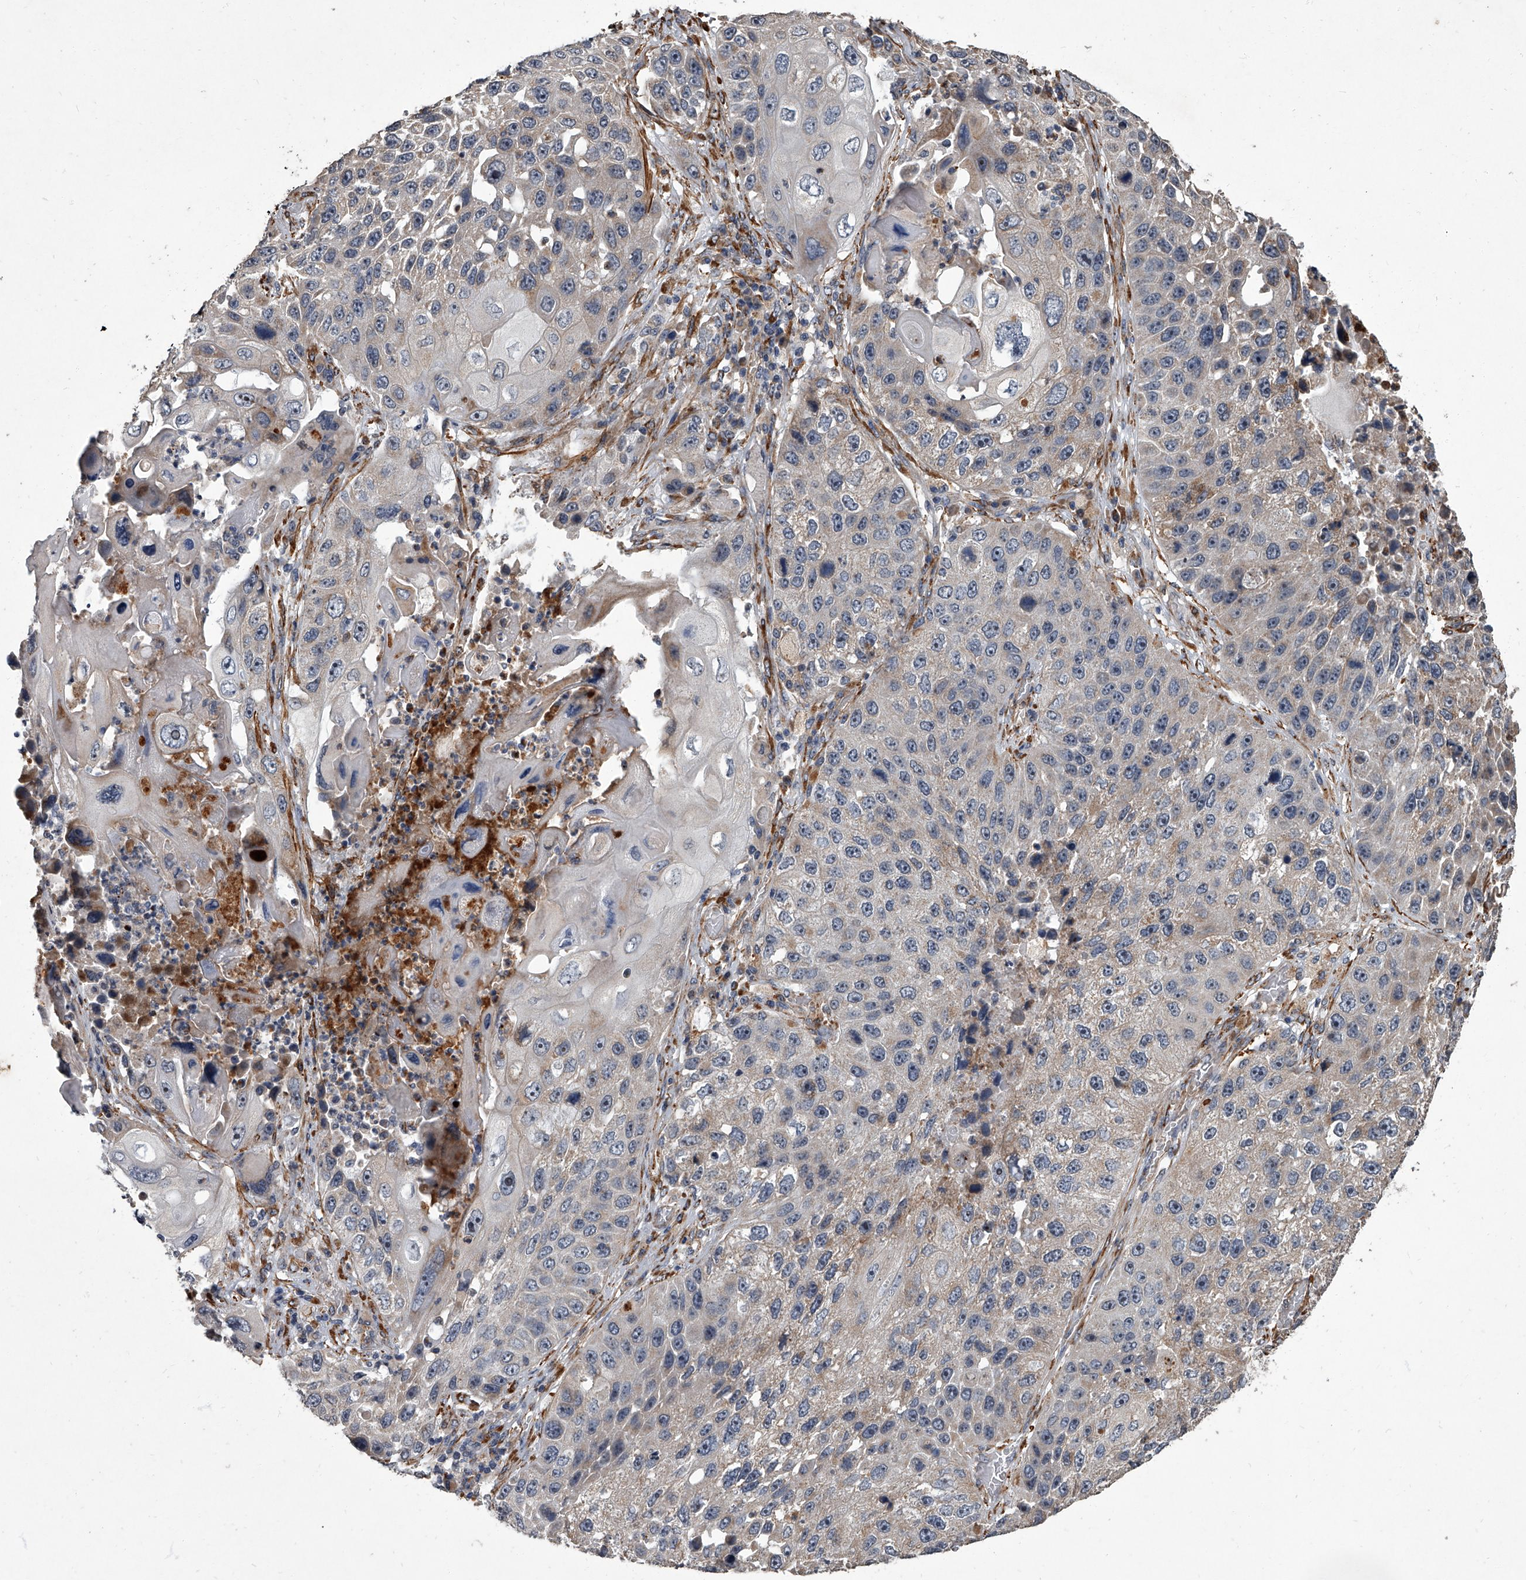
{"staining": {"intensity": "negative", "quantity": "none", "location": "none"}, "tissue": "lung cancer", "cell_type": "Tumor cells", "image_type": "cancer", "snomed": [{"axis": "morphology", "description": "Squamous cell carcinoma, NOS"}, {"axis": "topography", "description": "Lung"}], "caption": "High power microscopy micrograph of an IHC histopathology image of lung squamous cell carcinoma, revealing no significant expression in tumor cells. Nuclei are stained in blue.", "gene": "SIRT4", "patient": {"sex": "male", "age": 61}}